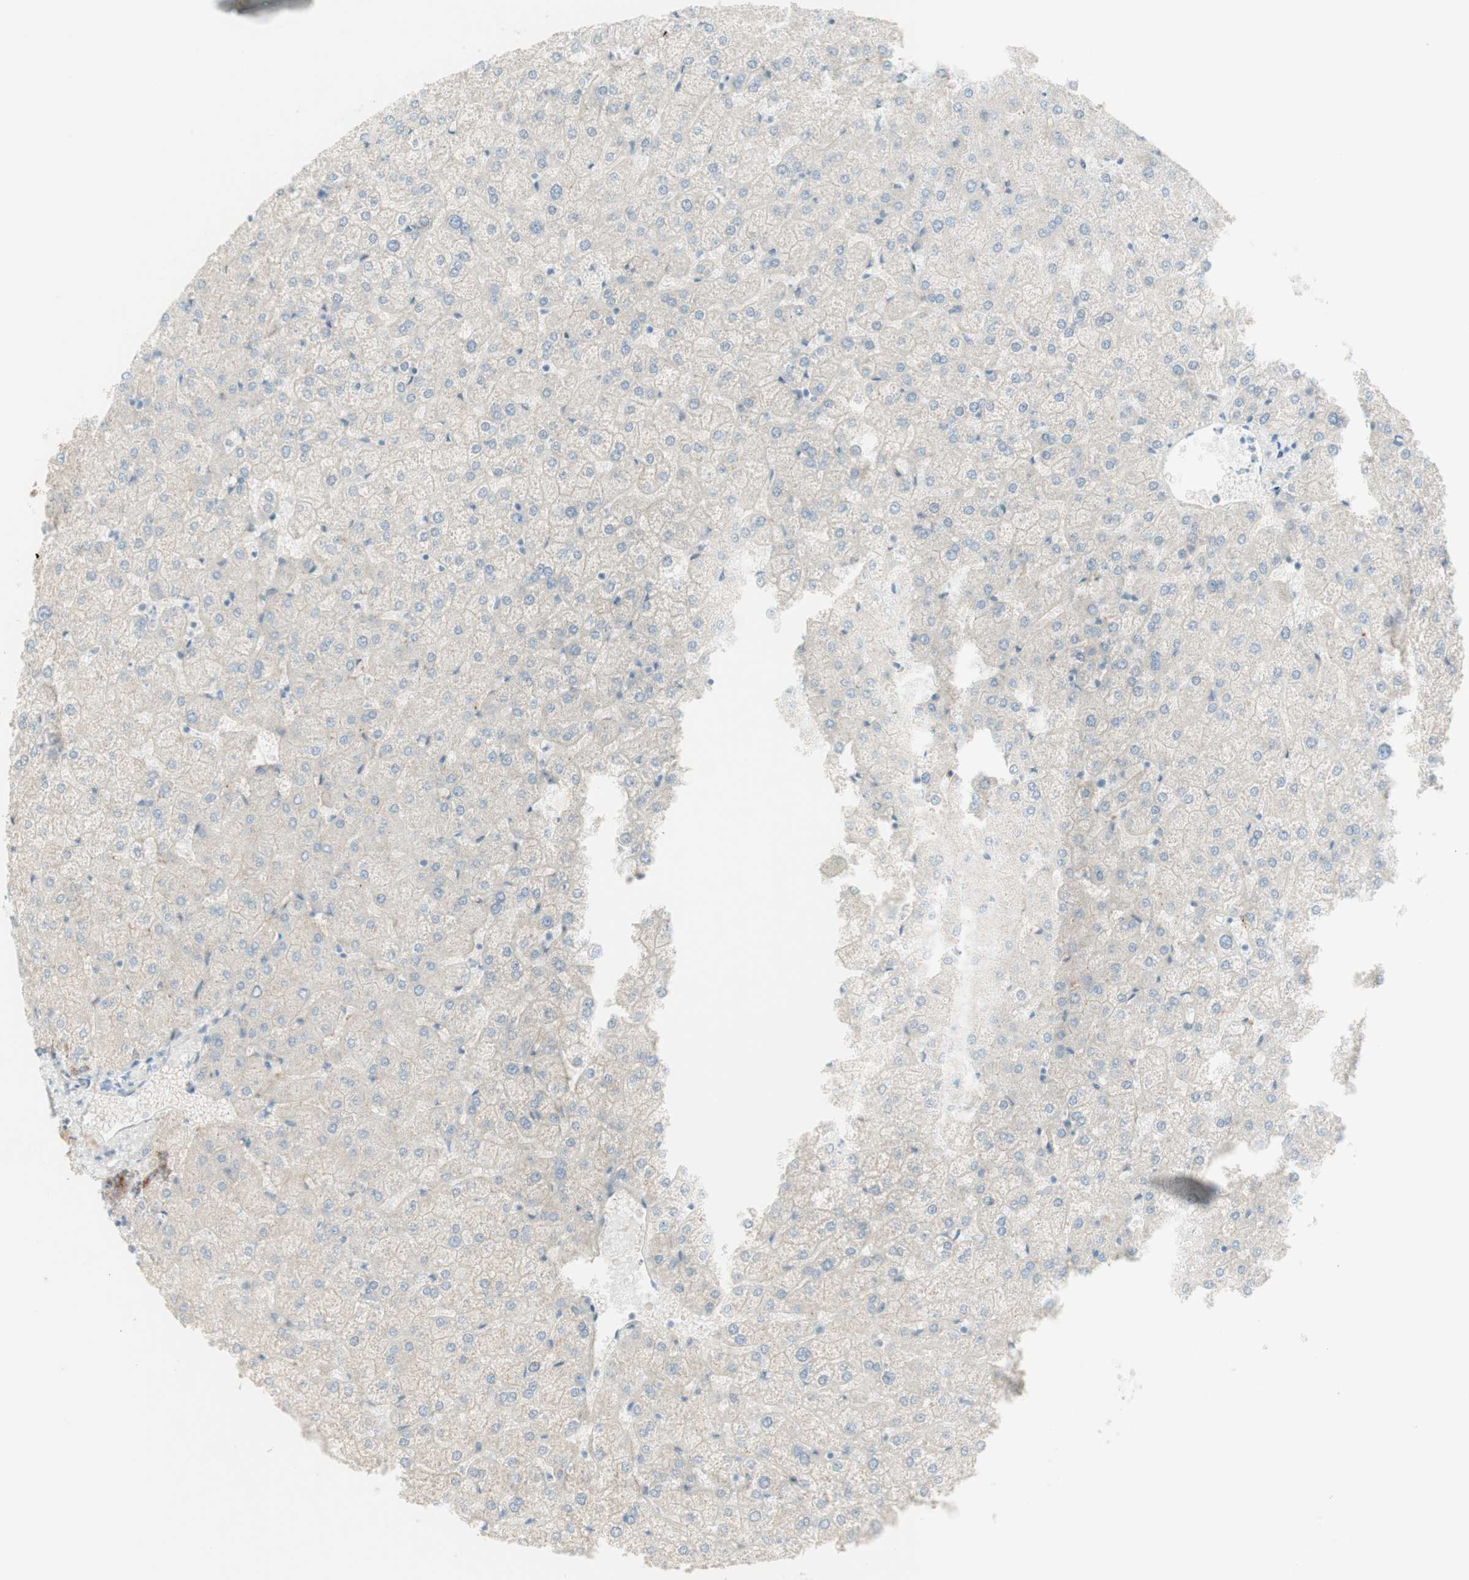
{"staining": {"intensity": "moderate", "quantity": "25%-75%", "location": "cytoplasmic/membranous"}, "tissue": "liver", "cell_type": "Cholangiocytes", "image_type": "normal", "snomed": [{"axis": "morphology", "description": "Normal tissue, NOS"}, {"axis": "topography", "description": "Liver"}], "caption": "Protein expression analysis of normal human liver reveals moderate cytoplasmic/membranous expression in about 25%-75% of cholangiocytes.", "gene": "MYO6", "patient": {"sex": "female", "age": 32}}